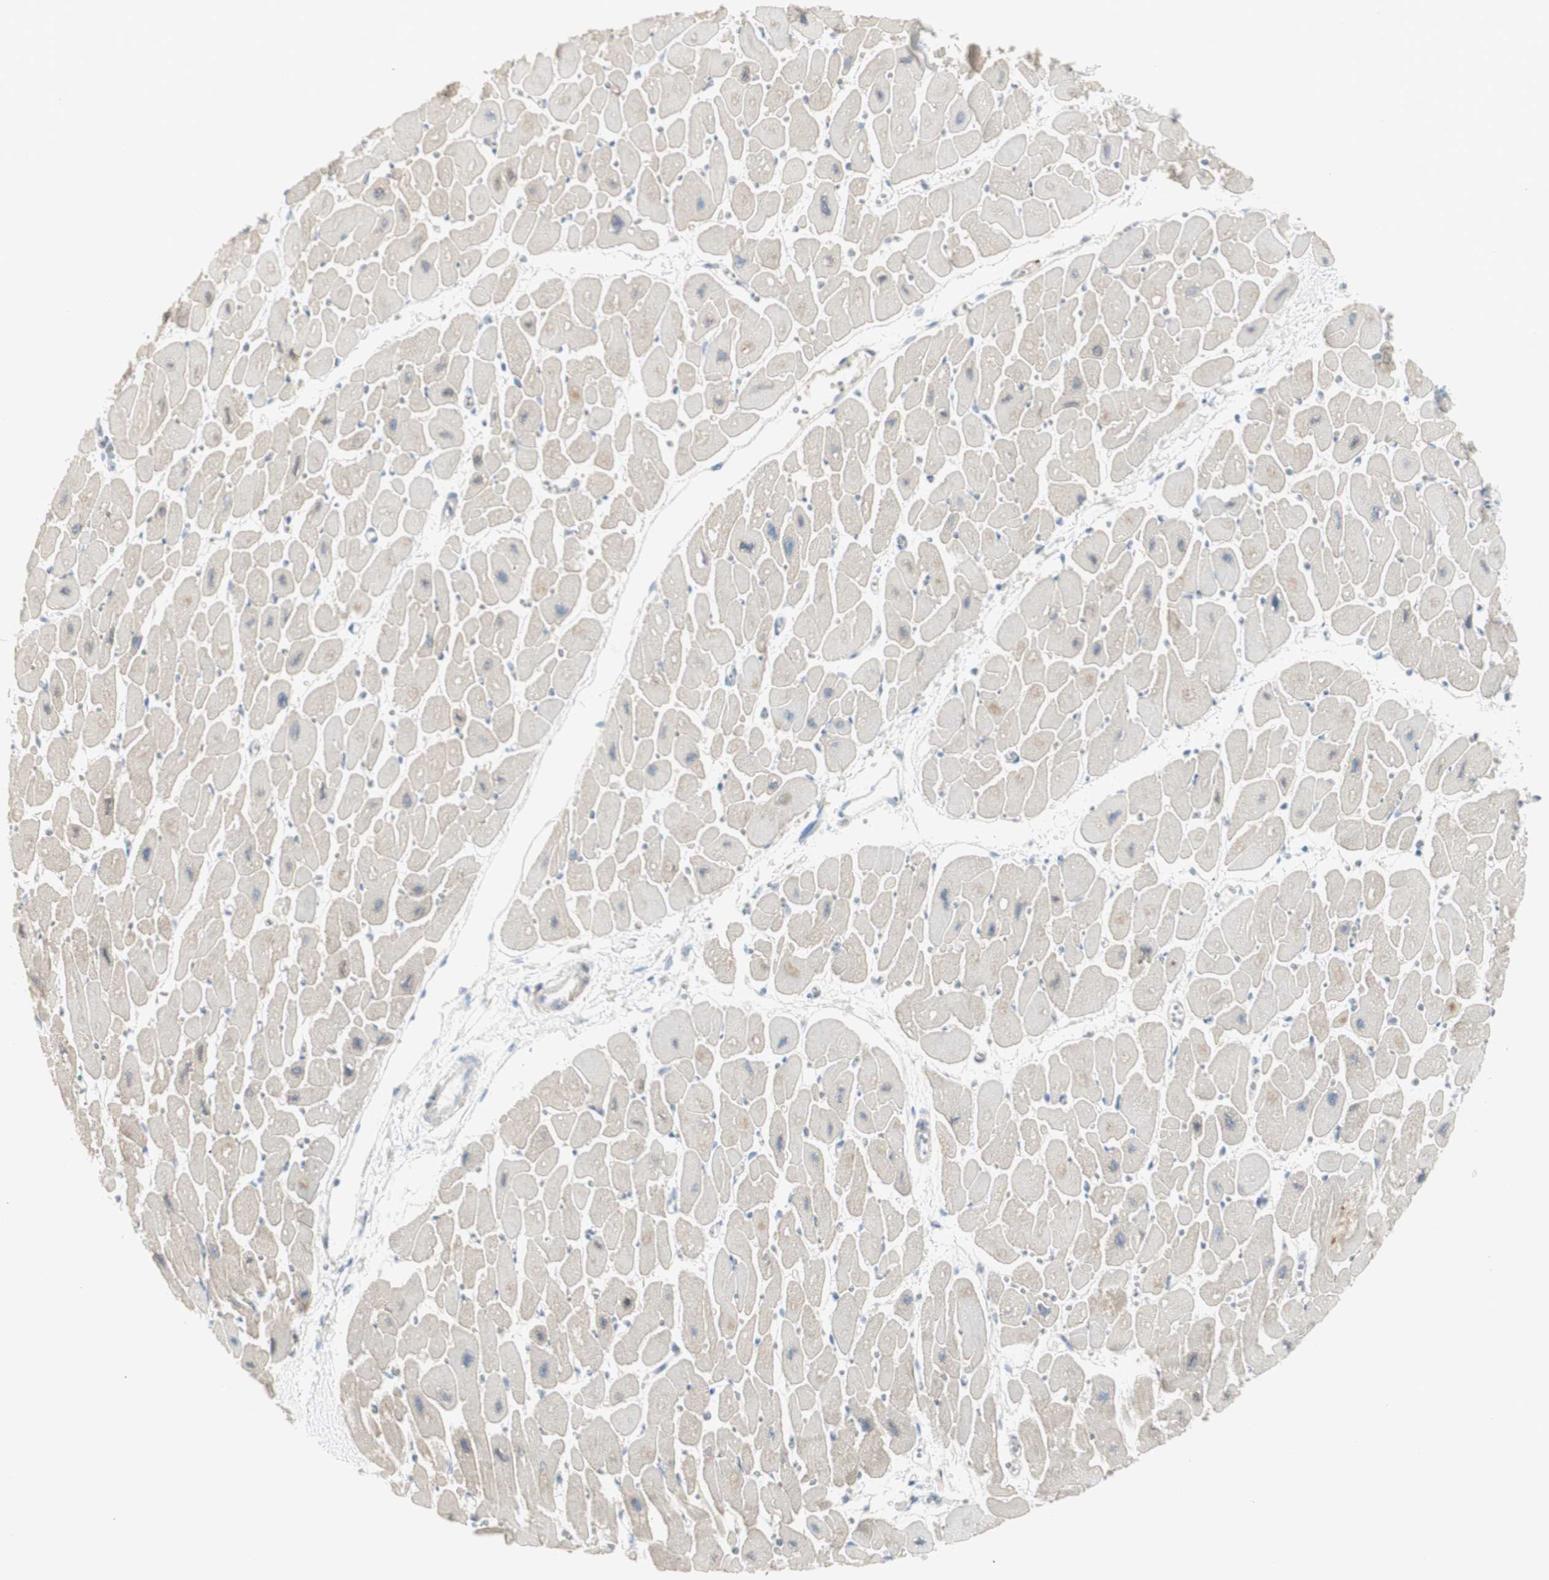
{"staining": {"intensity": "moderate", "quantity": "<25%", "location": "cytoplasmic/membranous"}, "tissue": "heart muscle", "cell_type": "Cardiomyocytes", "image_type": "normal", "snomed": [{"axis": "morphology", "description": "Normal tissue, NOS"}, {"axis": "topography", "description": "Heart"}], "caption": "Immunohistochemical staining of unremarkable heart muscle exhibits <25% levels of moderate cytoplasmic/membranous protein staining in about <25% of cardiomyocytes.", "gene": "CDHR5", "patient": {"sex": "female", "age": 54}}